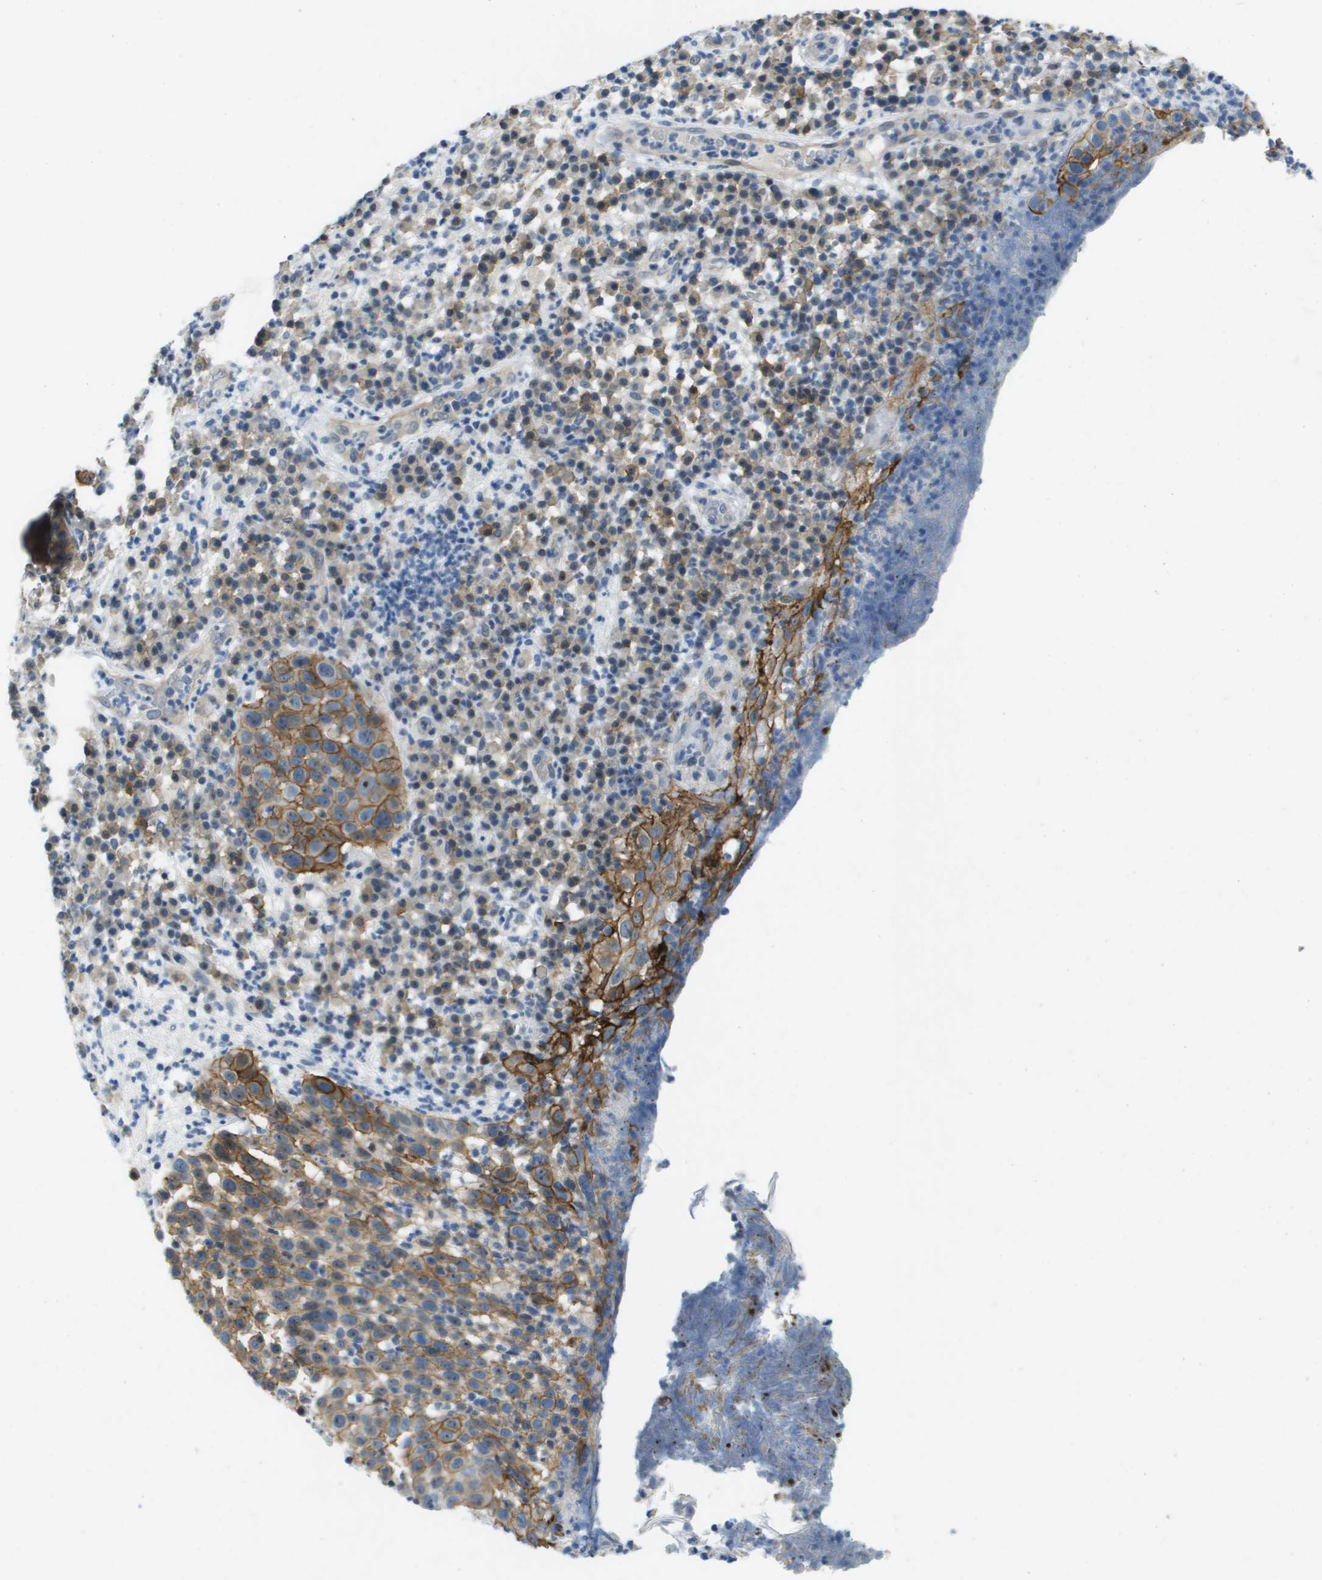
{"staining": {"intensity": "moderate", "quantity": ">75%", "location": "cytoplasmic/membranous"}, "tissue": "skin cancer", "cell_type": "Tumor cells", "image_type": "cancer", "snomed": [{"axis": "morphology", "description": "Squamous cell carcinoma in situ, NOS"}, {"axis": "morphology", "description": "Squamous cell carcinoma, NOS"}, {"axis": "topography", "description": "Skin"}], "caption": "This histopathology image shows skin squamous cell carcinoma stained with immunohistochemistry (IHC) to label a protein in brown. The cytoplasmic/membranous of tumor cells show moderate positivity for the protein. Nuclei are counter-stained blue.", "gene": "ITGA6", "patient": {"sex": "male", "age": 93}}